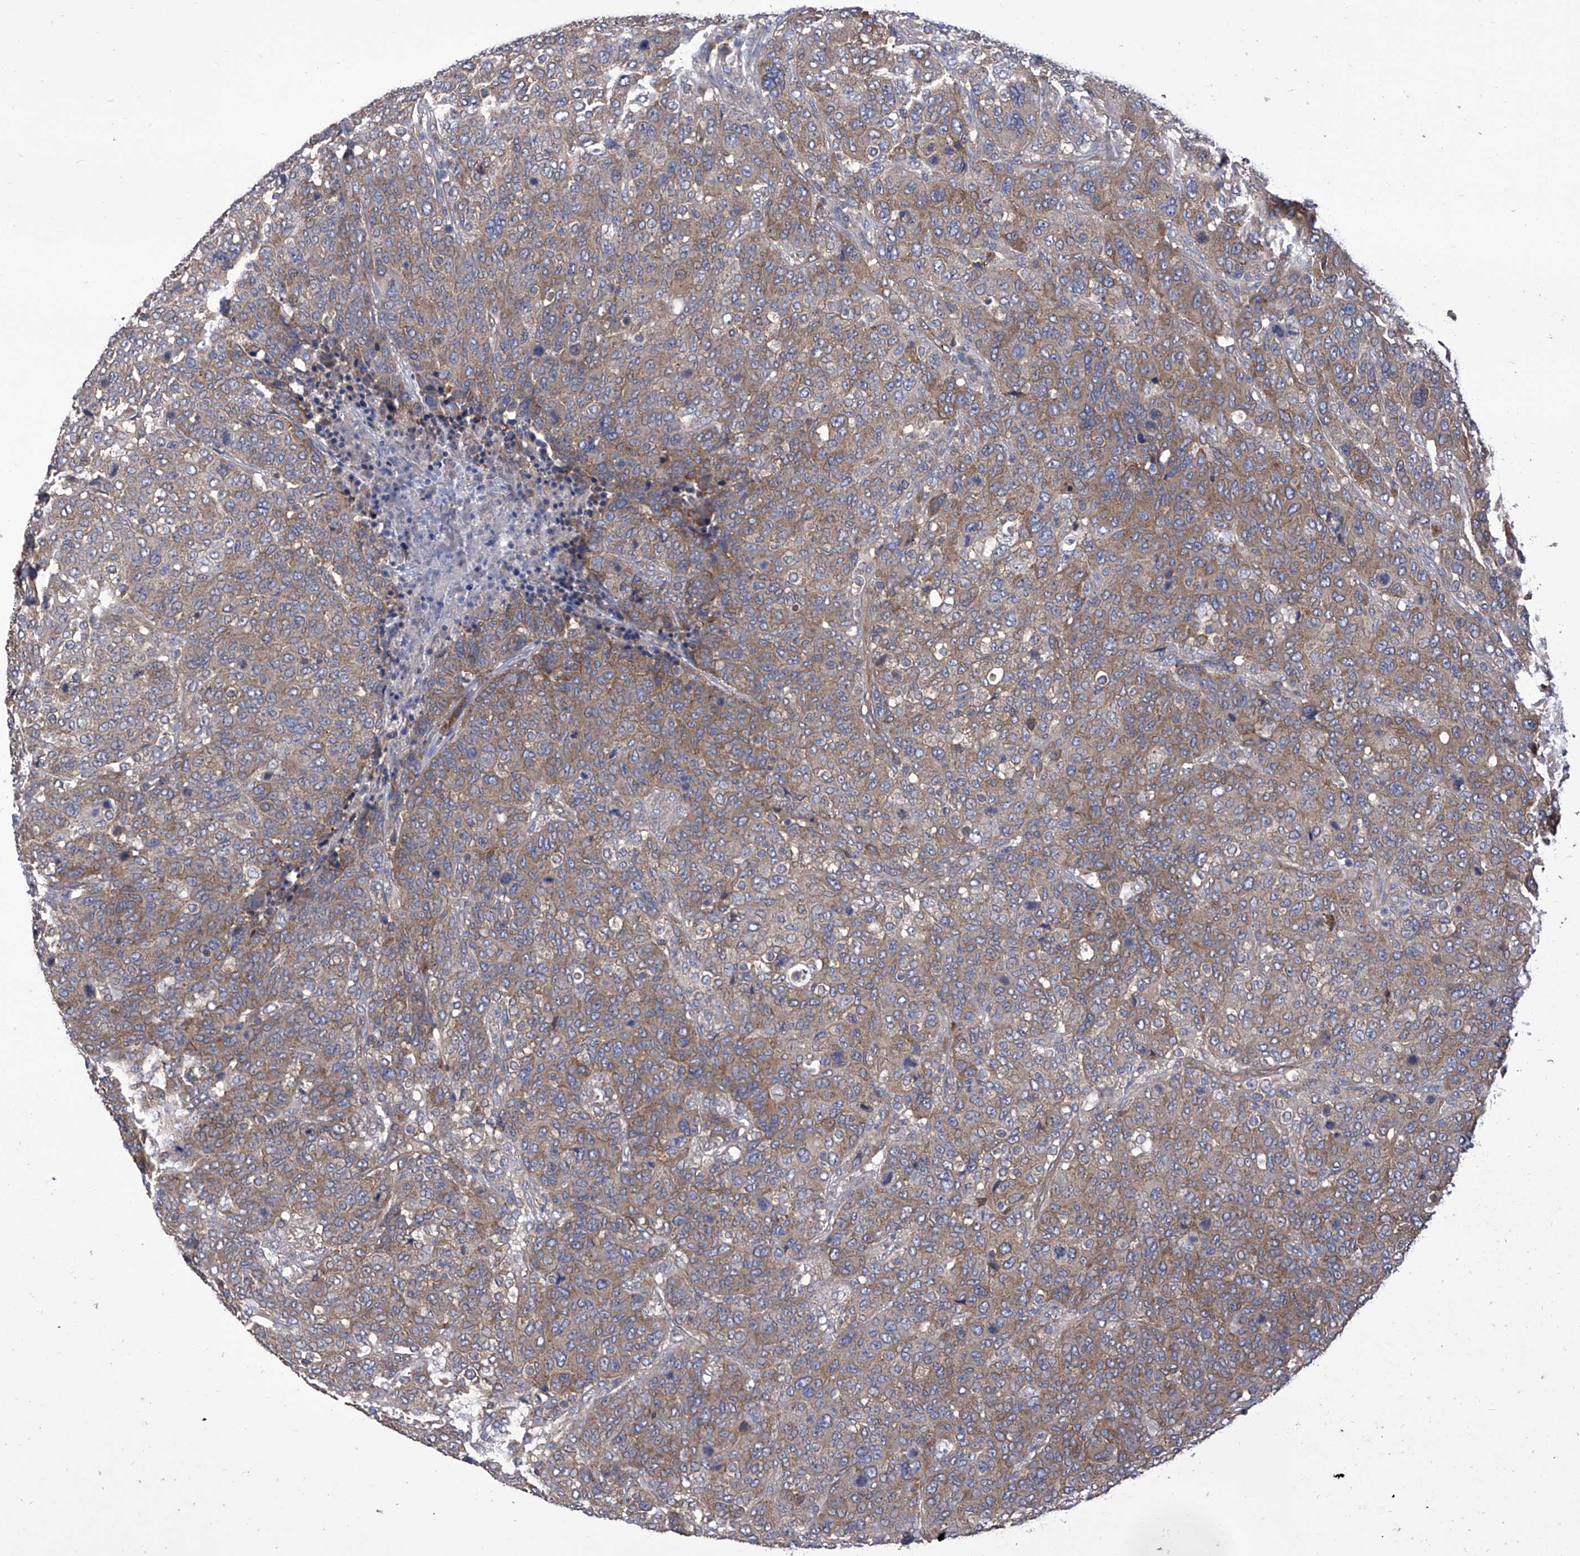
{"staining": {"intensity": "moderate", "quantity": ">75%", "location": "cytoplasmic/membranous"}, "tissue": "breast cancer", "cell_type": "Tumor cells", "image_type": "cancer", "snomed": [{"axis": "morphology", "description": "Duct carcinoma"}, {"axis": "topography", "description": "Breast"}], "caption": "Immunohistochemistry of infiltrating ductal carcinoma (breast) shows medium levels of moderate cytoplasmic/membranous positivity in about >75% of tumor cells.", "gene": "TJAP1", "patient": {"sex": "female", "age": 37}}